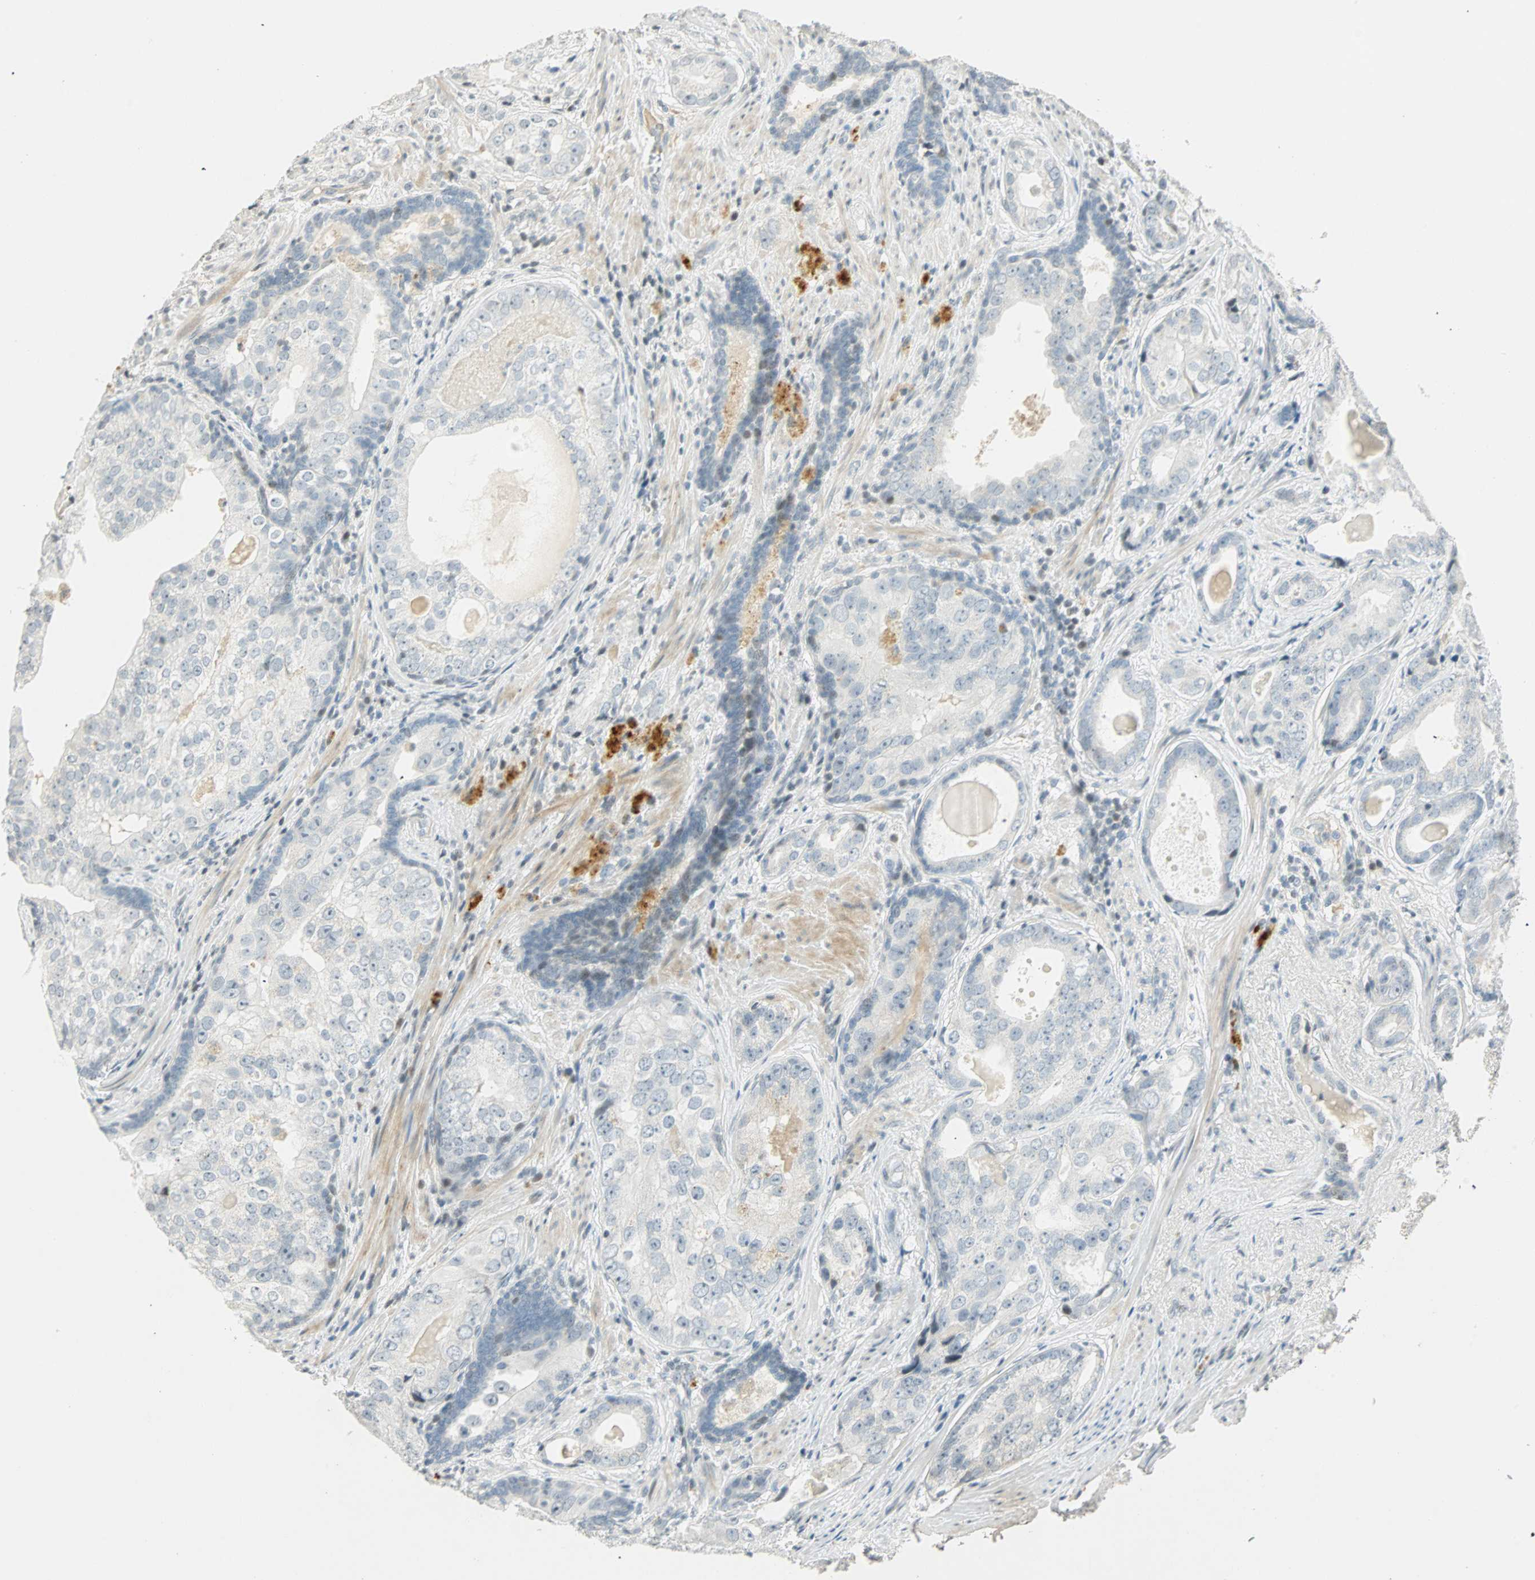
{"staining": {"intensity": "weak", "quantity": "<25%", "location": "nuclear"}, "tissue": "prostate cancer", "cell_type": "Tumor cells", "image_type": "cancer", "snomed": [{"axis": "morphology", "description": "Adenocarcinoma, High grade"}, {"axis": "topography", "description": "Prostate"}], "caption": "An immunohistochemistry (IHC) photomicrograph of prostate cancer is shown. There is no staining in tumor cells of prostate cancer.", "gene": "SMAD3", "patient": {"sex": "male", "age": 66}}